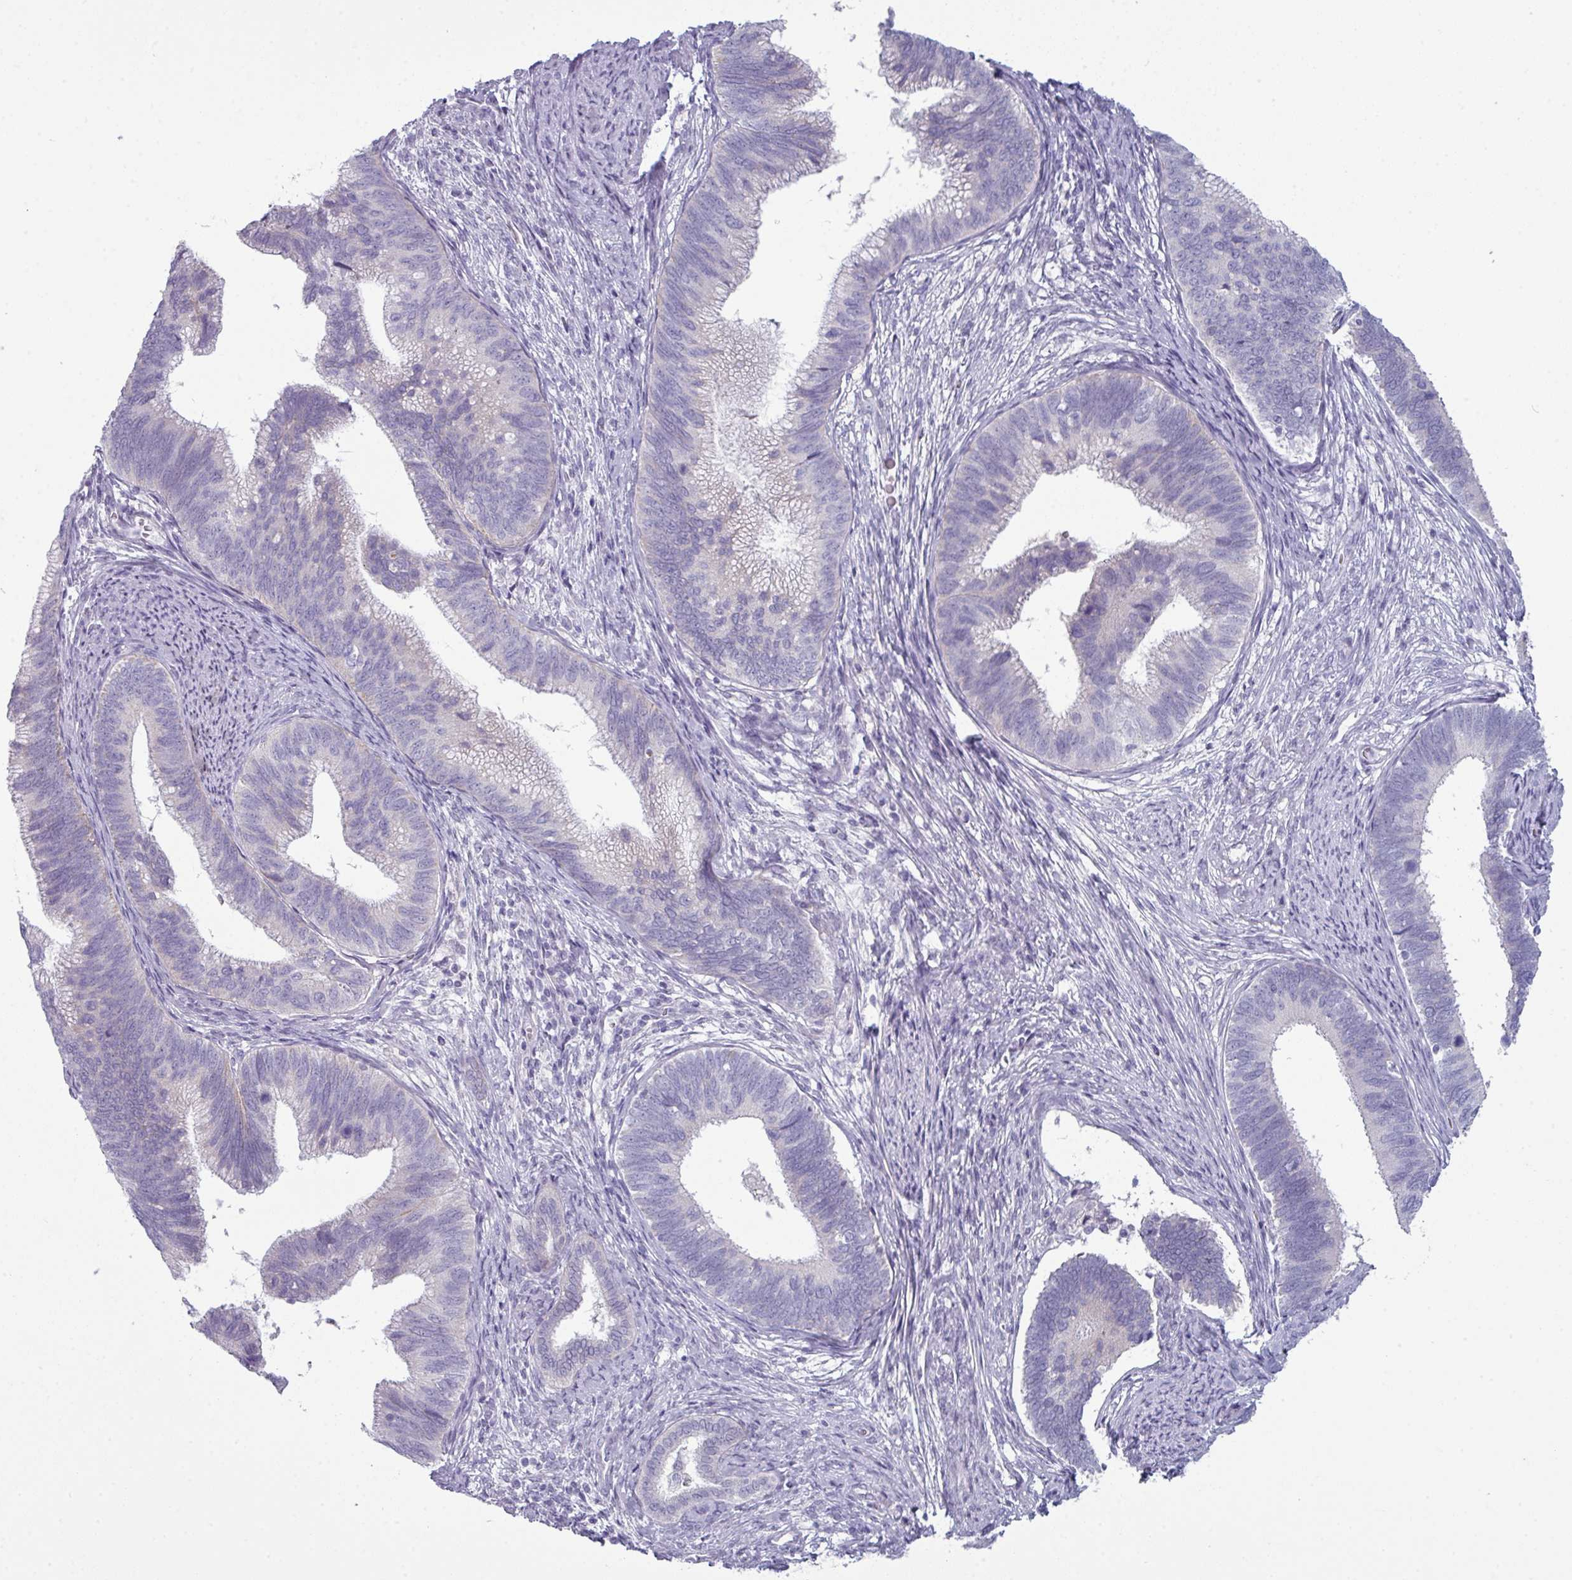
{"staining": {"intensity": "negative", "quantity": "none", "location": "none"}, "tissue": "cervical cancer", "cell_type": "Tumor cells", "image_type": "cancer", "snomed": [{"axis": "morphology", "description": "Adenocarcinoma, NOS"}, {"axis": "topography", "description": "Cervix"}], "caption": "Immunohistochemistry (IHC) image of human adenocarcinoma (cervical) stained for a protein (brown), which shows no expression in tumor cells.", "gene": "ZNF615", "patient": {"sex": "female", "age": 42}}